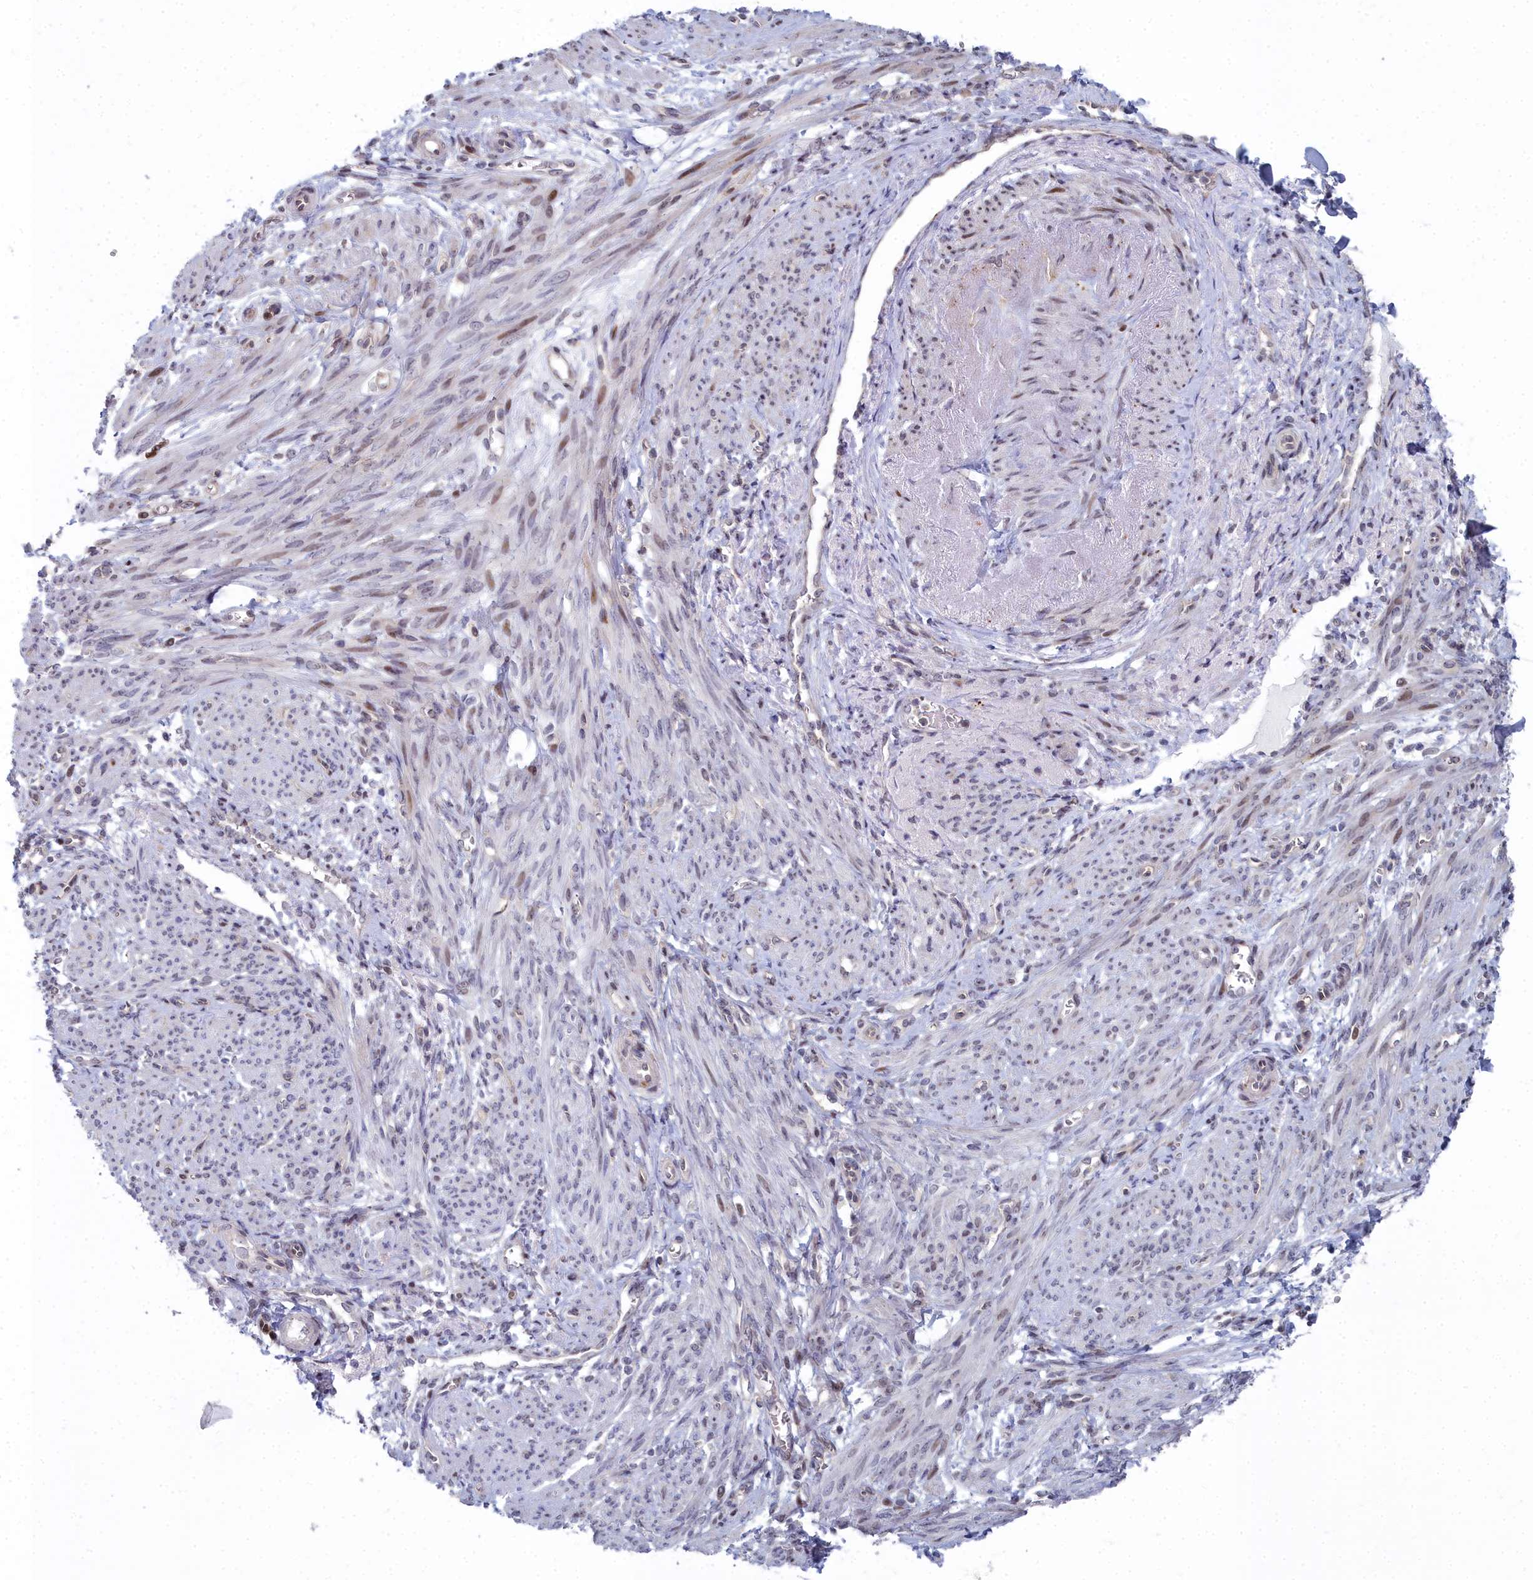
{"staining": {"intensity": "moderate", "quantity": "<25%", "location": "nuclear"}, "tissue": "smooth muscle", "cell_type": "Smooth muscle cells", "image_type": "normal", "snomed": [{"axis": "morphology", "description": "Normal tissue, NOS"}, {"axis": "topography", "description": "Smooth muscle"}], "caption": "Unremarkable smooth muscle reveals moderate nuclear expression in approximately <25% of smooth muscle cells, visualized by immunohistochemistry. (Brightfield microscopy of DAB IHC at high magnification).", "gene": "RPS27A", "patient": {"sex": "female", "age": 39}}